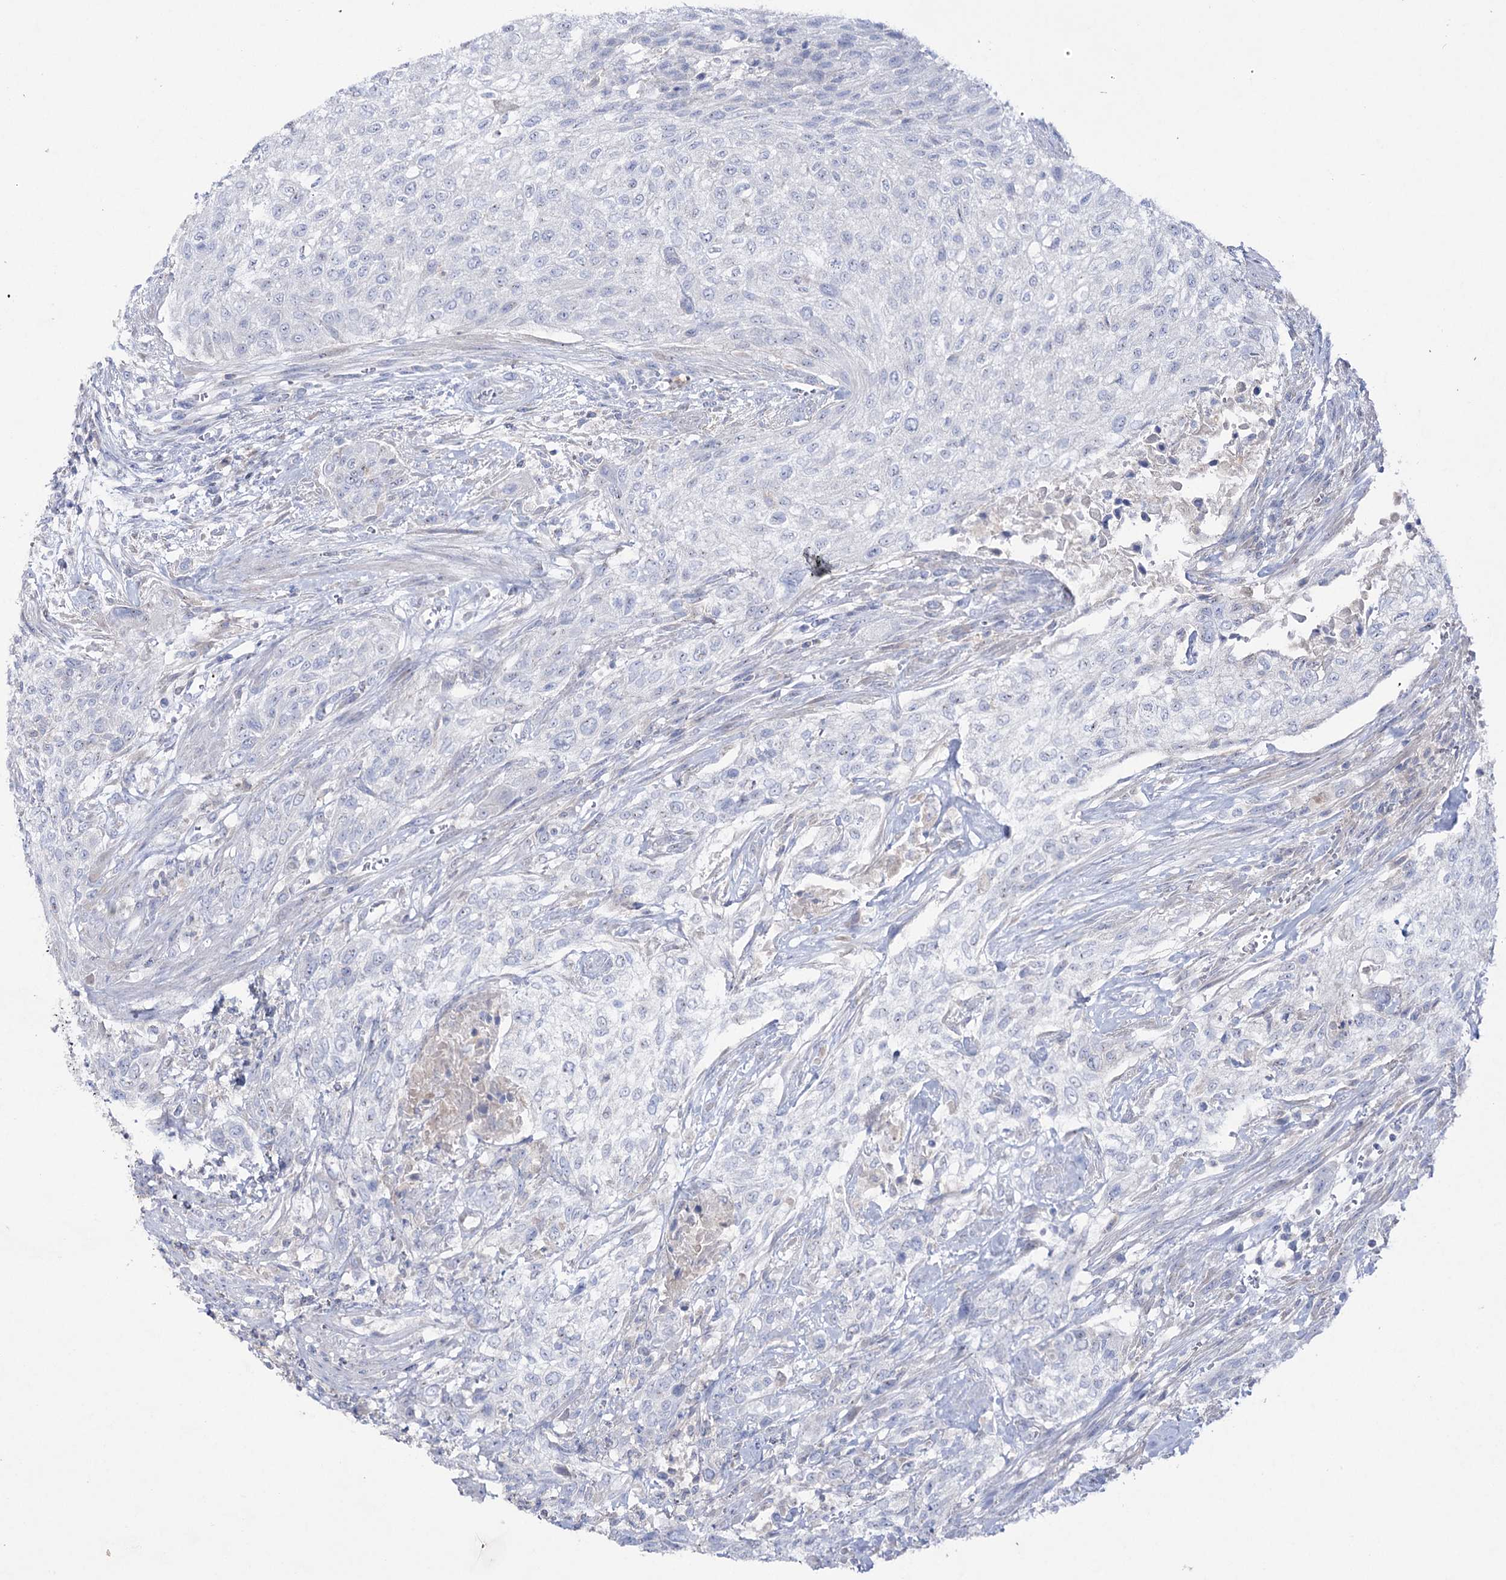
{"staining": {"intensity": "negative", "quantity": "none", "location": "none"}, "tissue": "urothelial cancer", "cell_type": "Tumor cells", "image_type": "cancer", "snomed": [{"axis": "morphology", "description": "Urothelial carcinoma, High grade"}, {"axis": "topography", "description": "Urinary bladder"}], "caption": "IHC micrograph of urothelial carcinoma (high-grade) stained for a protein (brown), which shows no expression in tumor cells.", "gene": "NAGLU", "patient": {"sex": "male", "age": 35}}